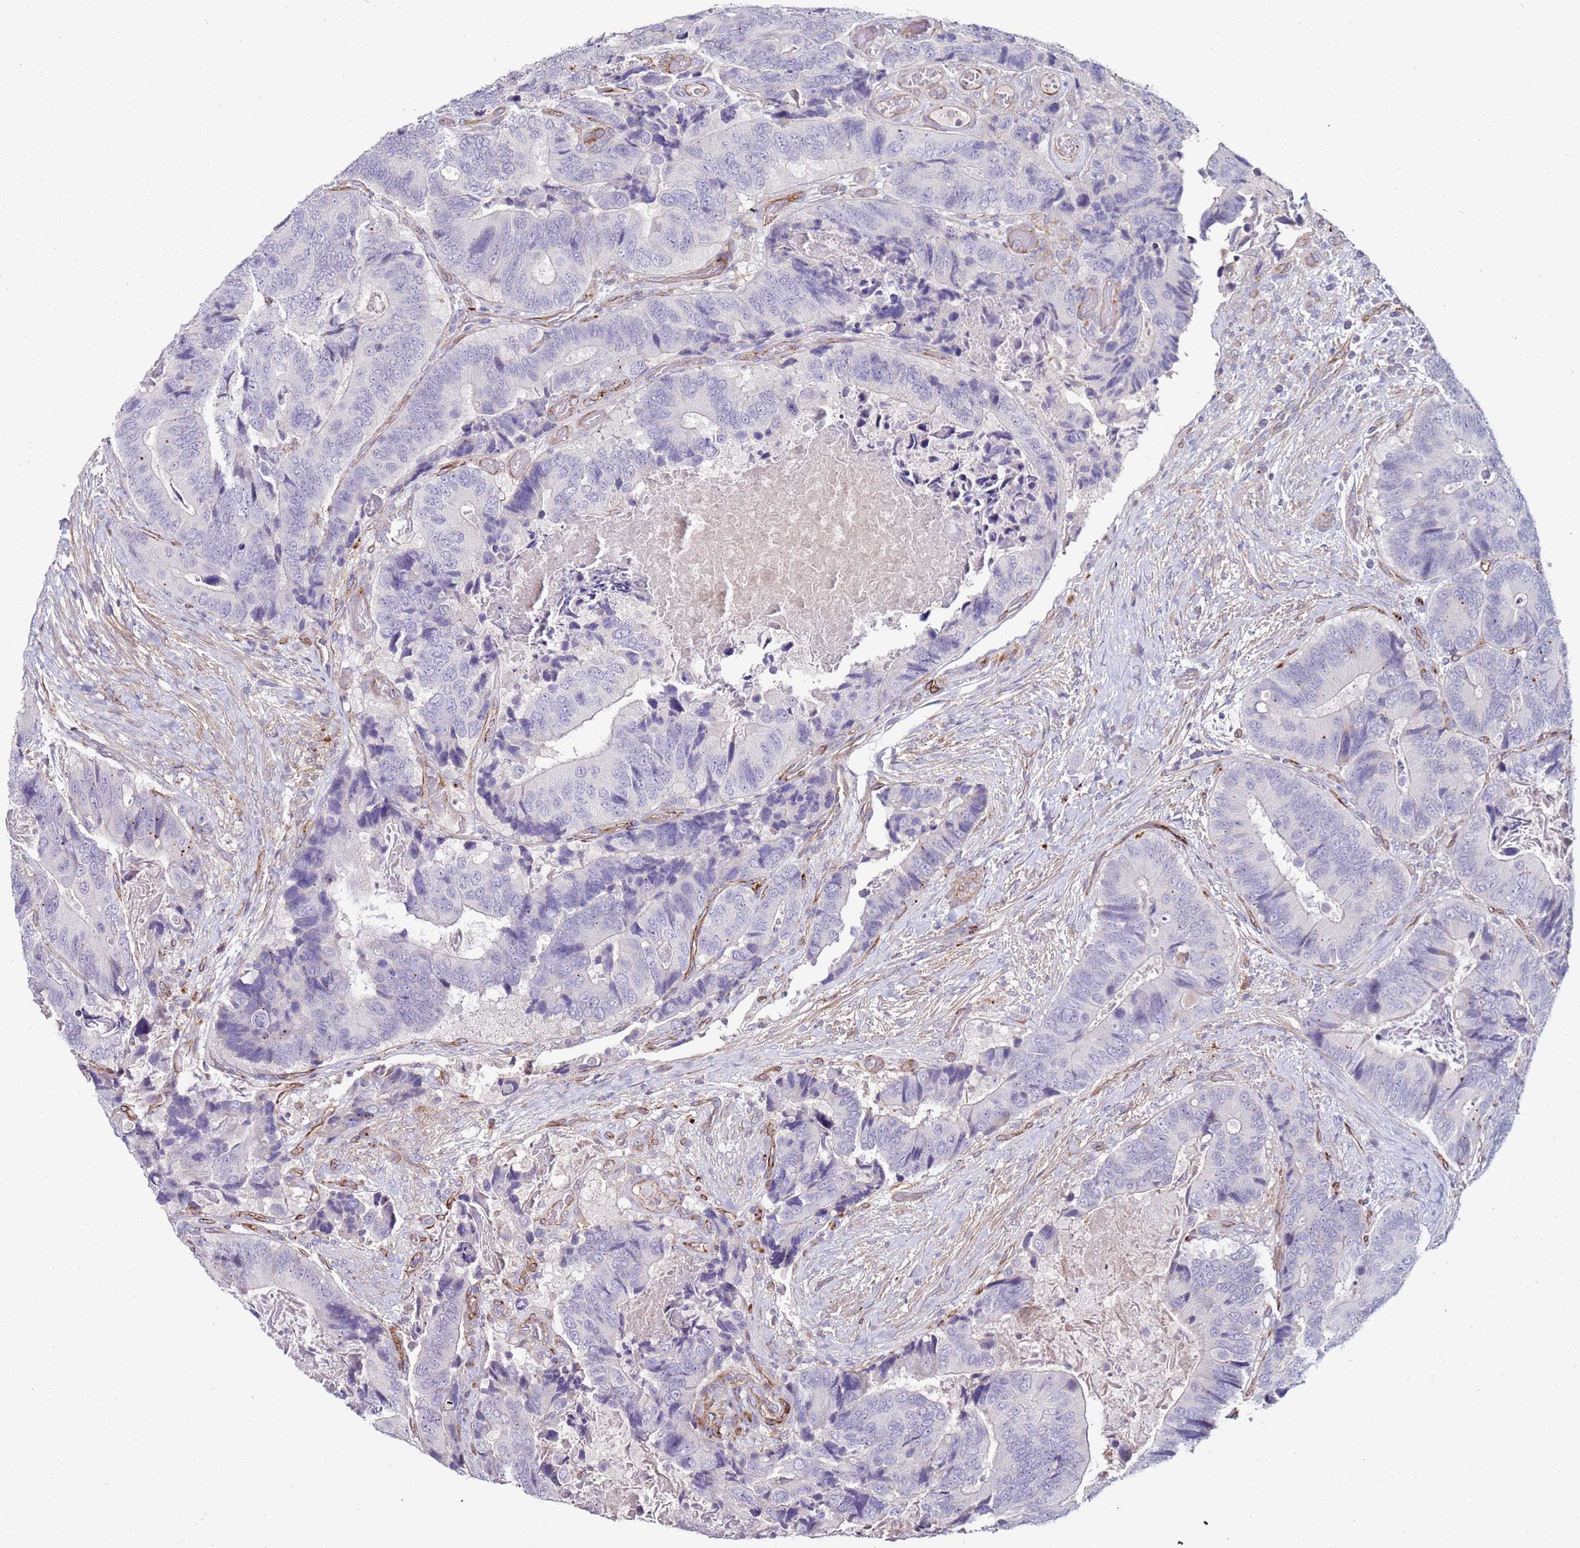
{"staining": {"intensity": "negative", "quantity": "none", "location": "none"}, "tissue": "colorectal cancer", "cell_type": "Tumor cells", "image_type": "cancer", "snomed": [{"axis": "morphology", "description": "Adenocarcinoma, NOS"}, {"axis": "topography", "description": "Colon"}], "caption": "DAB (3,3'-diaminobenzidine) immunohistochemical staining of colorectal adenocarcinoma reveals no significant staining in tumor cells. Nuclei are stained in blue.", "gene": "CLEC4M", "patient": {"sex": "male", "age": 84}}